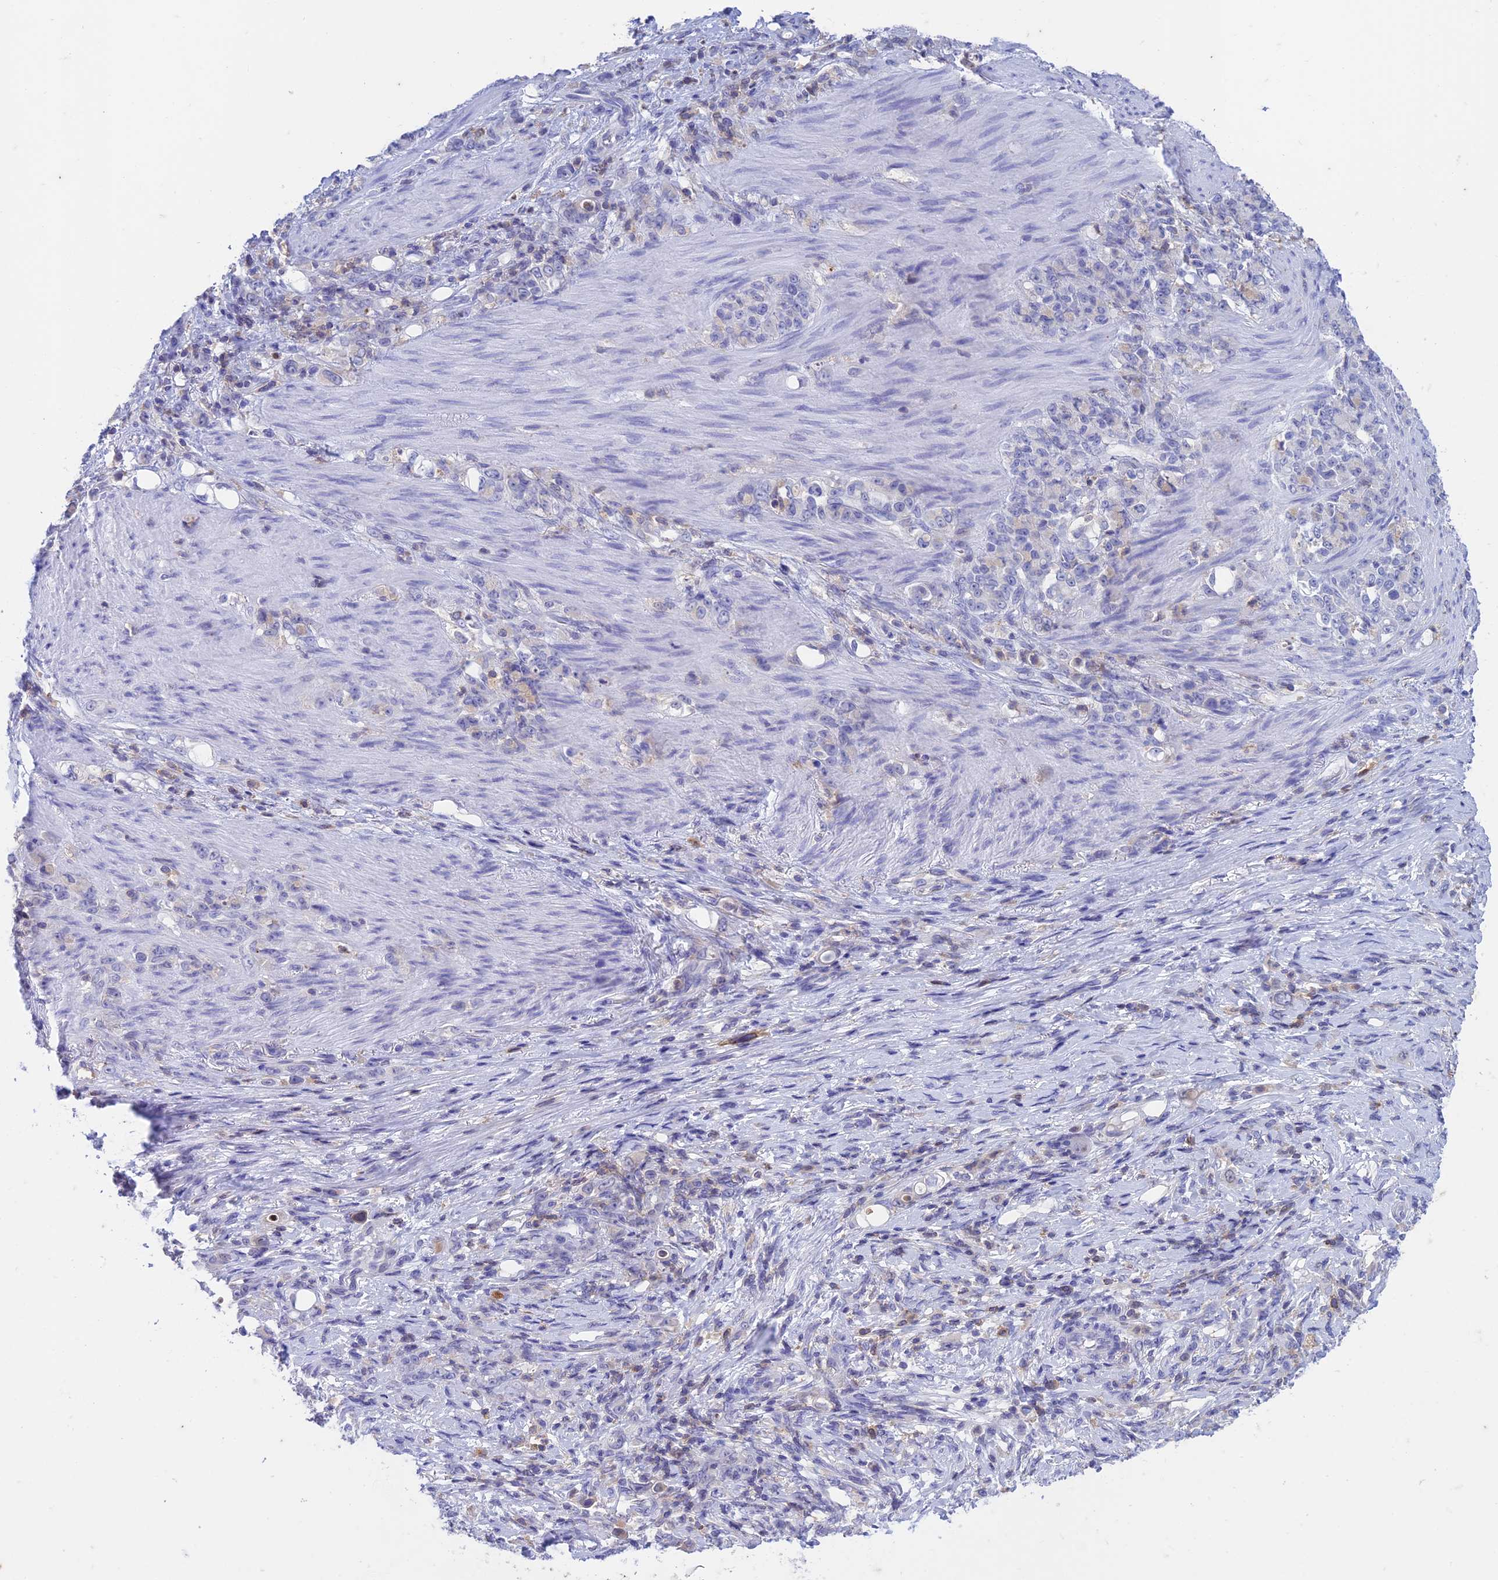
{"staining": {"intensity": "negative", "quantity": "none", "location": "none"}, "tissue": "stomach cancer", "cell_type": "Tumor cells", "image_type": "cancer", "snomed": [{"axis": "morphology", "description": "Adenocarcinoma, NOS"}, {"axis": "topography", "description": "Stomach"}], "caption": "Human adenocarcinoma (stomach) stained for a protein using immunohistochemistry (IHC) exhibits no positivity in tumor cells.", "gene": "FGF7", "patient": {"sex": "female", "age": 79}}